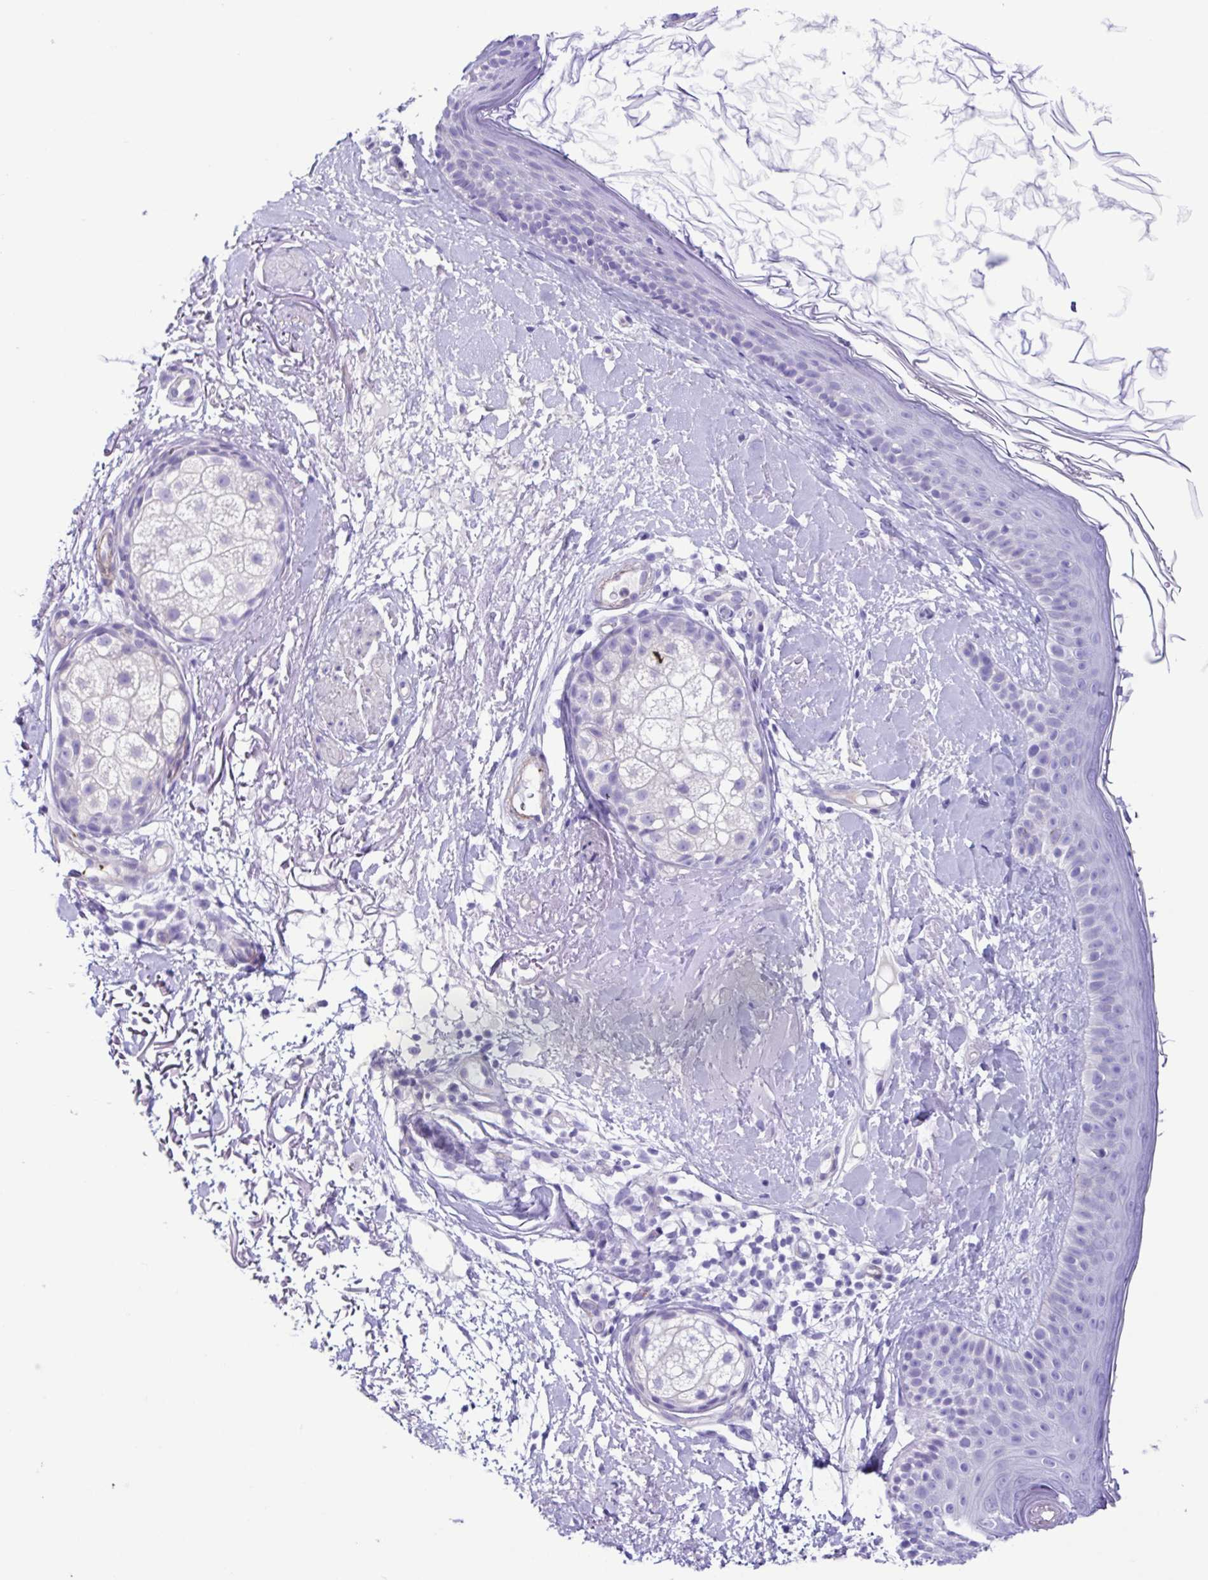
{"staining": {"intensity": "negative", "quantity": "none", "location": "none"}, "tissue": "skin", "cell_type": "Fibroblasts", "image_type": "normal", "snomed": [{"axis": "morphology", "description": "Normal tissue, NOS"}, {"axis": "topography", "description": "Skin"}], "caption": "IHC photomicrograph of benign skin: human skin stained with DAB (3,3'-diaminobenzidine) demonstrates no significant protein positivity in fibroblasts.", "gene": "CYP11B1", "patient": {"sex": "male", "age": 73}}